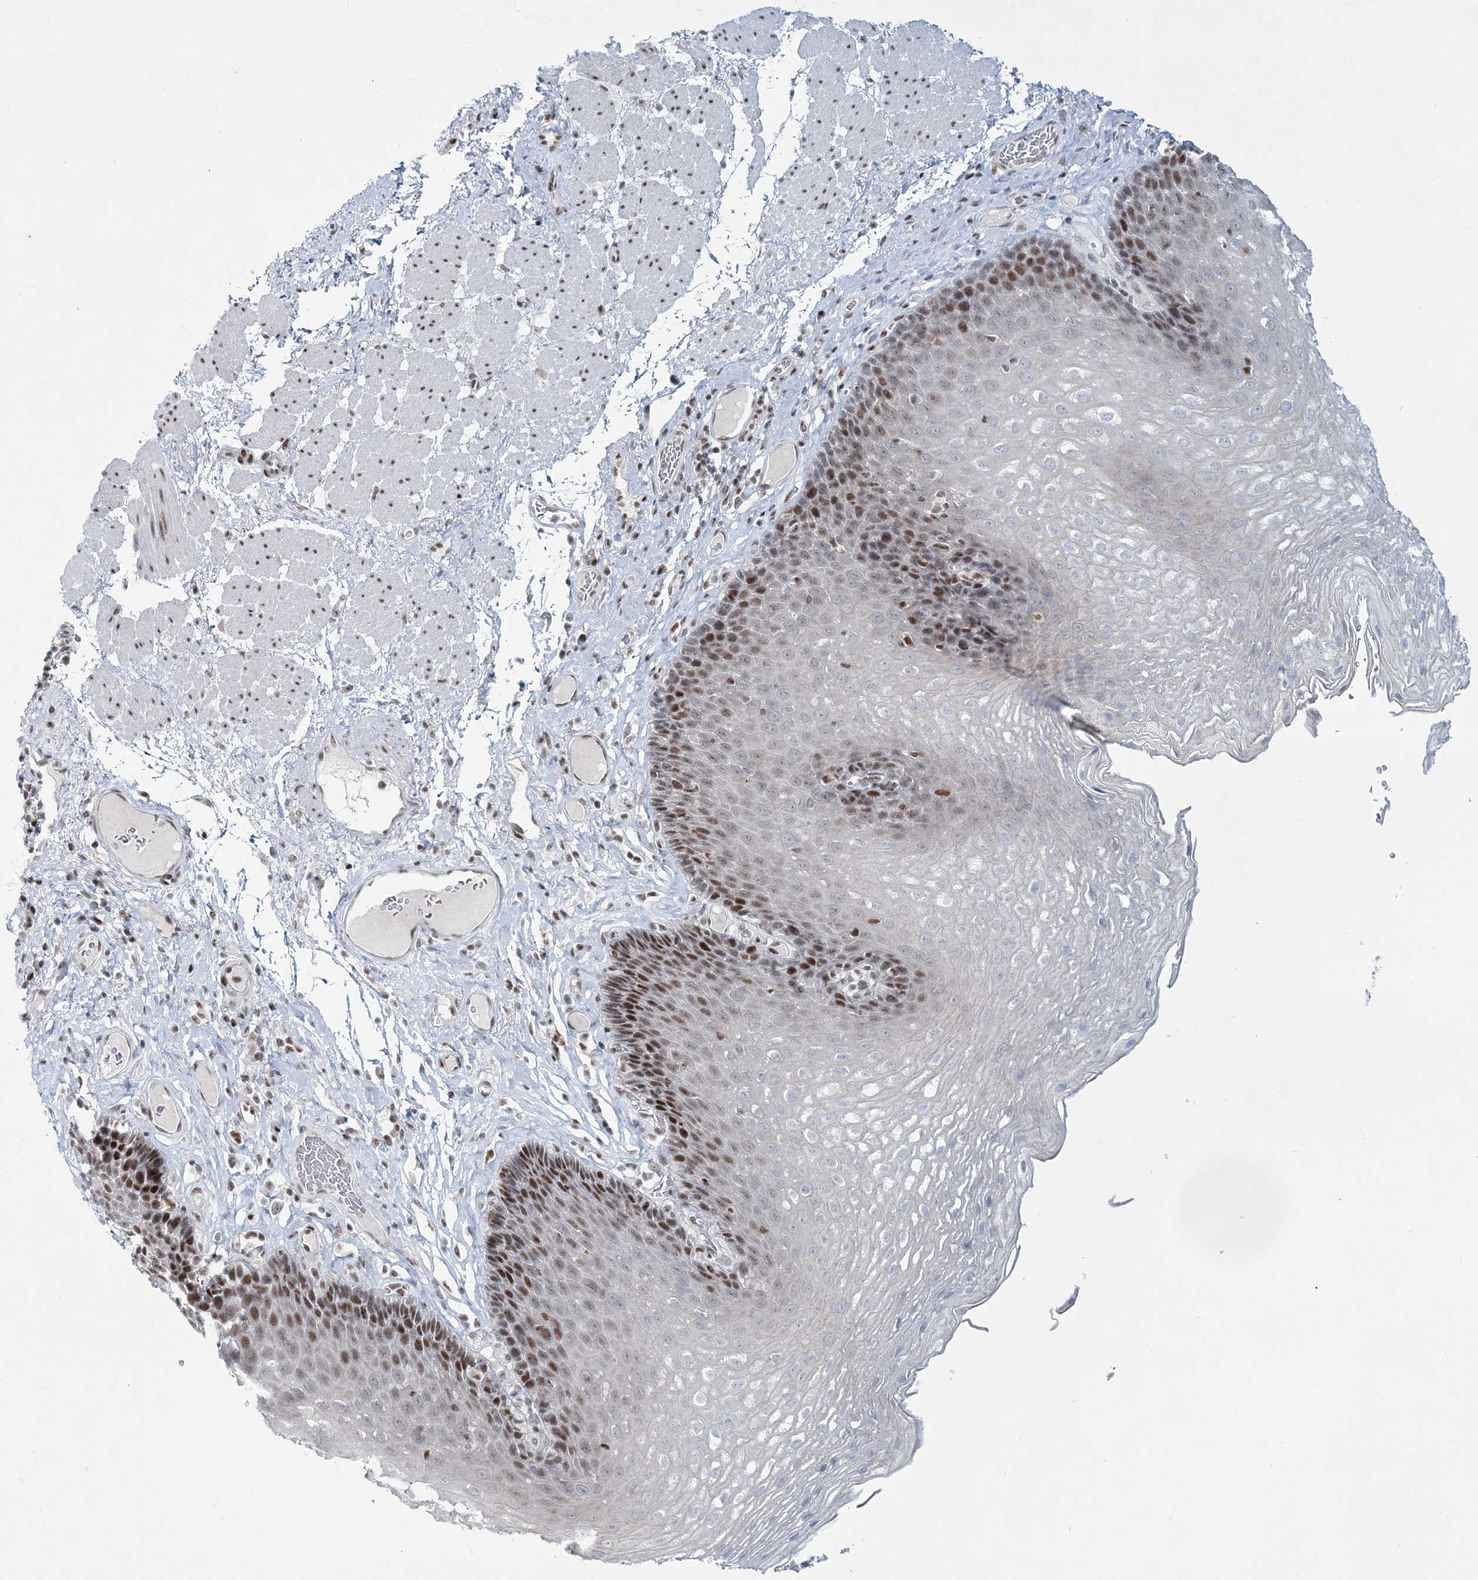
{"staining": {"intensity": "strong", "quantity": "25%-75%", "location": "nuclear"}, "tissue": "esophagus", "cell_type": "Squamous epithelial cells", "image_type": "normal", "snomed": [{"axis": "morphology", "description": "Normal tissue, NOS"}, {"axis": "topography", "description": "Esophagus"}], "caption": "Unremarkable esophagus shows strong nuclear staining in approximately 25%-75% of squamous epithelial cells.", "gene": "LRRFIP2", "patient": {"sex": "female", "age": 66}}